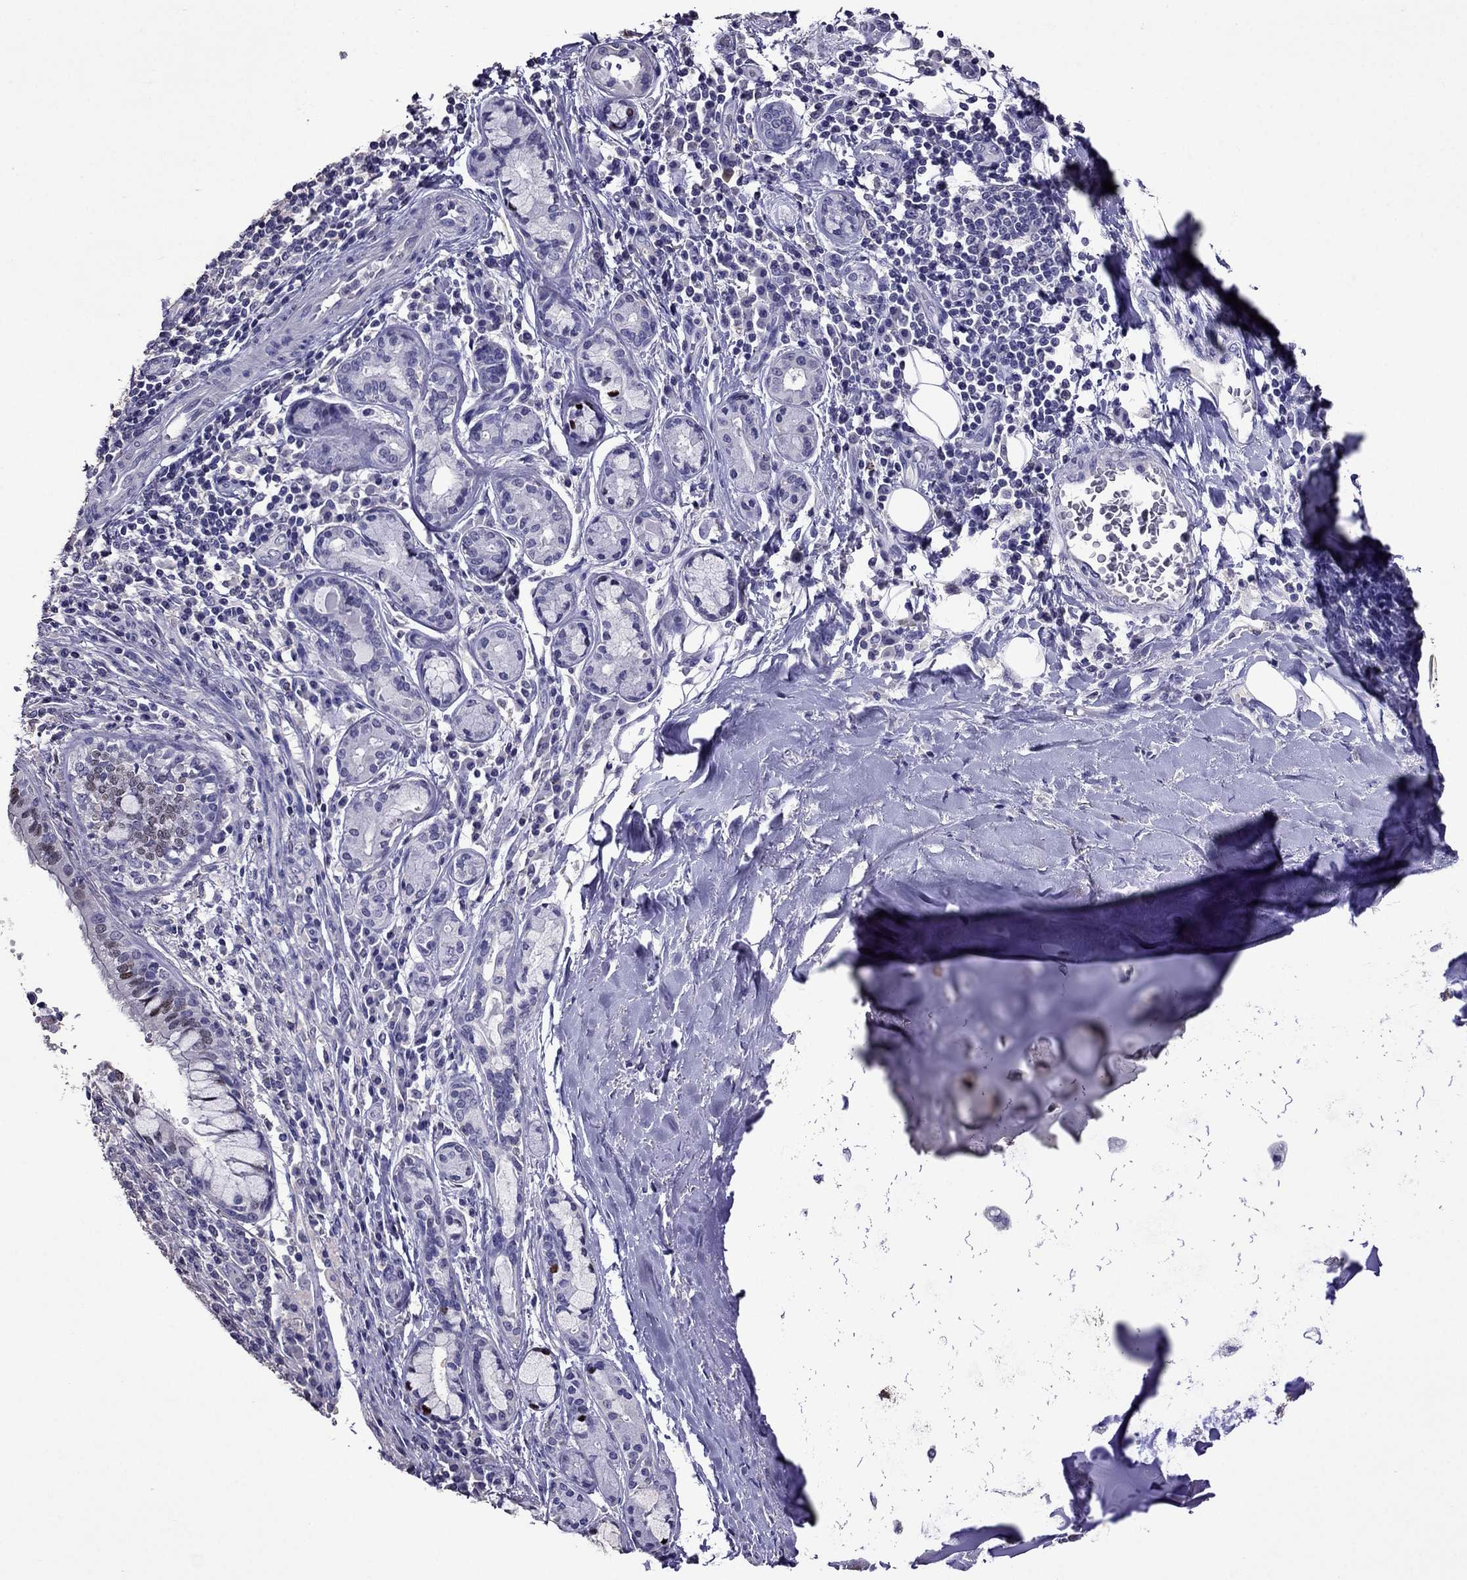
{"staining": {"intensity": "moderate", "quantity": "25%-75%", "location": "nuclear"}, "tissue": "bronchus", "cell_type": "Respiratory epithelial cells", "image_type": "normal", "snomed": [{"axis": "morphology", "description": "Normal tissue, NOS"}, {"axis": "morphology", "description": "Squamous cell carcinoma, NOS"}, {"axis": "topography", "description": "Bronchus"}, {"axis": "topography", "description": "Lung"}], "caption": "Protein positivity by immunohistochemistry demonstrates moderate nuclear expression in approximately 25%-75% of respiratory epithelial cells in benign bronchus. (Brightfield microscopy of DAB IHC at high magnification).", "gene": "NKX3", "patient": {"sex": "male", "age": 69}}